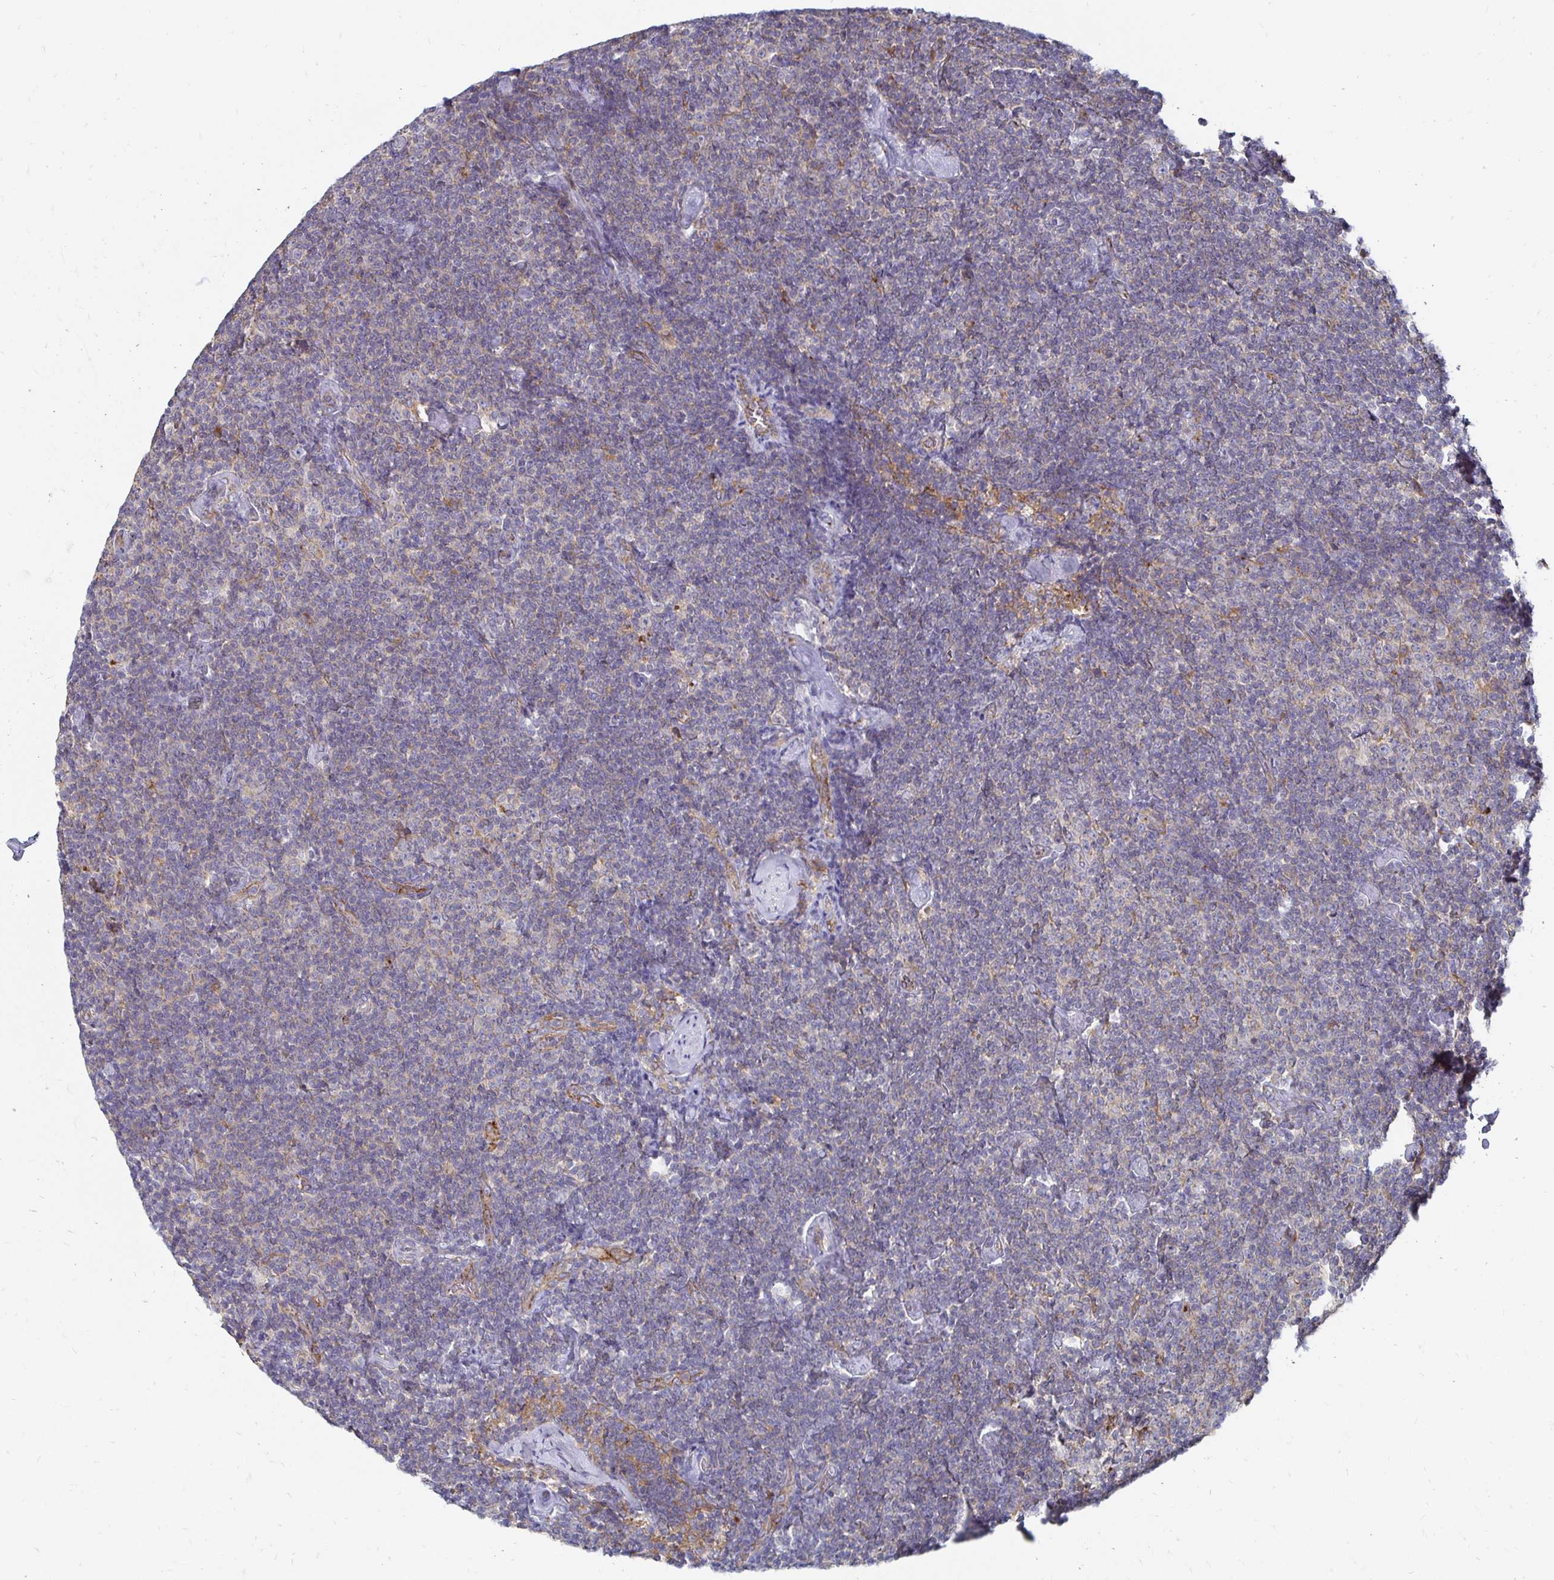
{"staining": {"intensity": "negative", "quantity": "none", "location": "none"}, "tissue": "lymphoma", "cell_type": "Tumor cells", "image_type": "cancer", "snomed": [{"axis": "morphology", "description": "Malignant lymphoma, non-Hodgkin's type, Low grade"}, {"axis": "topography", "description": "Lymph node"}], "caption": "High magnification brightfield microscopy of malignant lymphoma, non-Hodgkin's type (low-grade) stained with DAB (3,3'-diaminobenzidine) (brown) and counterstained with hematoxylin (blue): tumor cells show no significant staining.", "gene": "NCSTN", "patient": {"sex": "male", "age": 81}}